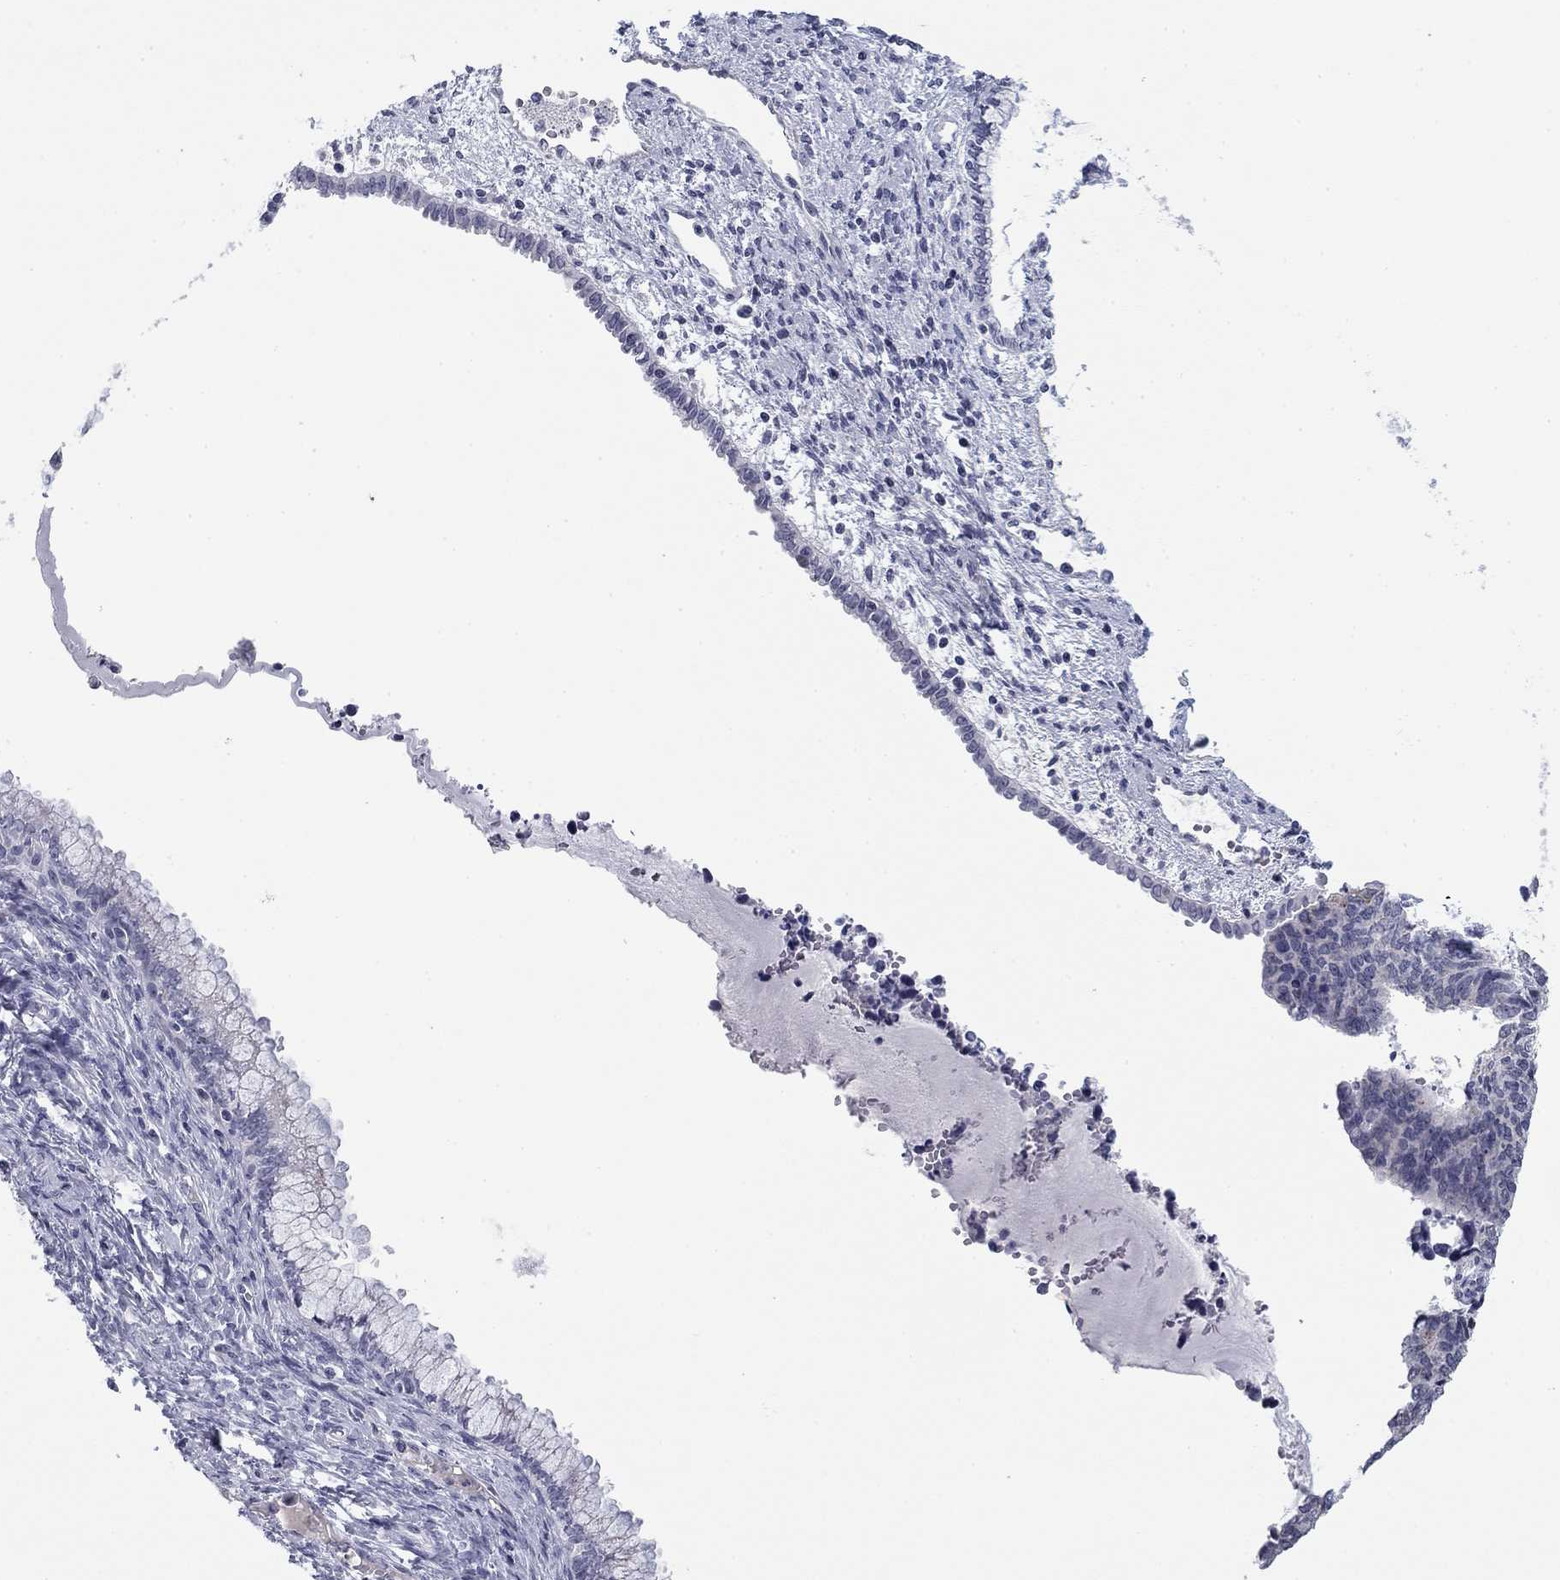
{"staining": {"intensity": "negative", "quantity": "none", "location": "none"}, "tissue": "cervical cancer", "cell_type": "Tumor cells", "image_type": "cancer", "snomed": [{"axis": "morphology", "description": "Squamous cell carcinoma, NOS"}, {"axis": "topography", "description": "Cervix"}], "caption": "Photomicrograph shows no protein expression in tumor cells of squamous cell carcinoma (cervical) tissue. (DAB immunohistochemistry, high magnification).", "gene": "PRPH", "patient": {"sex": "female", "age": 63}}